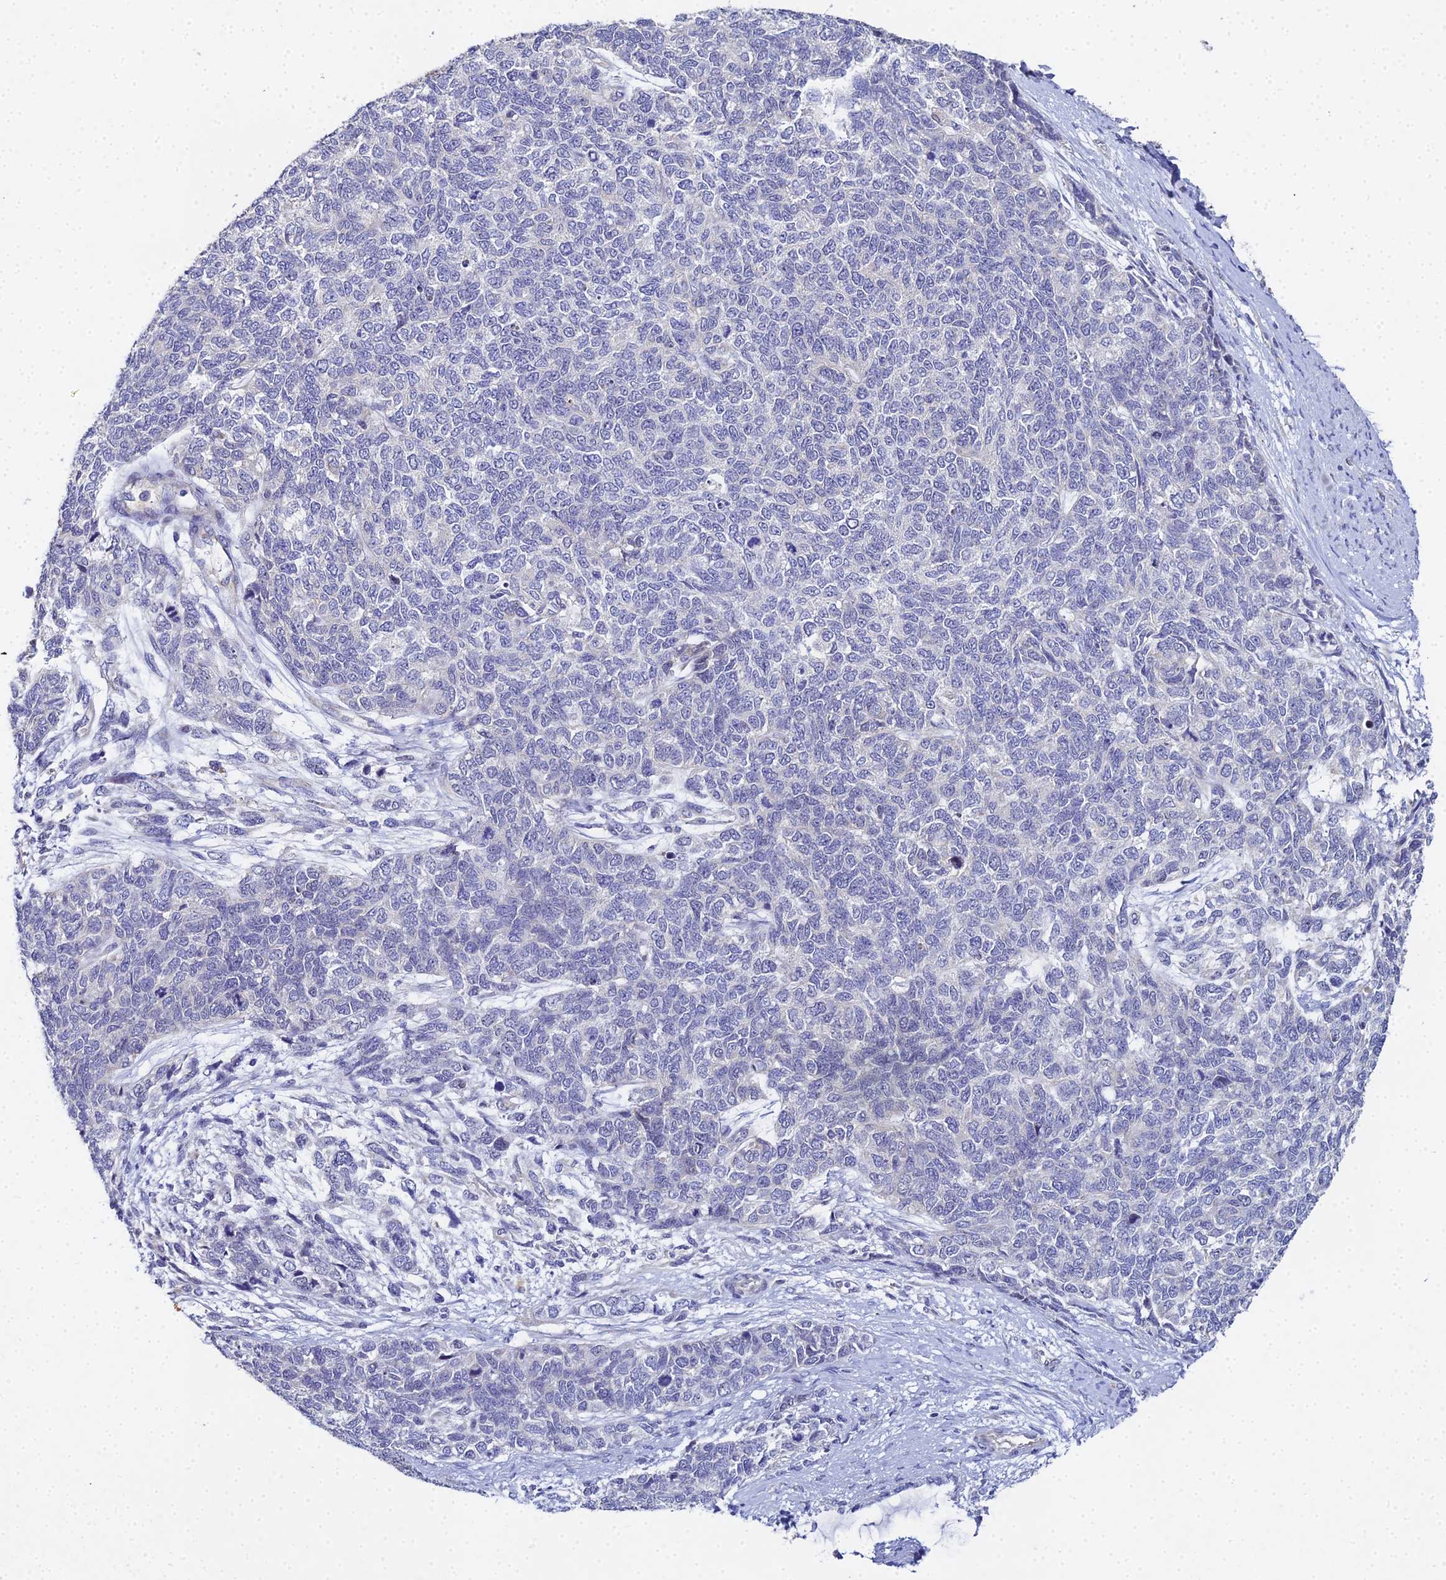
{"staining": {"intensity": "negative", "quantity": "none", "location": "none"}, "tissue": "cervical cancer", "cell_type": "Tumor cells", "image_type": "cancer", "snomed": [{"axis": "morphology", "description": "Squamous cell carcinoma, NOS"}, {"axis": "topography", "description": "Cervix"}], "caption": "The photomicrograph displays no staining of tumor cells in cervical cancer.", "gene": "ENSG00000268674", "patient": {"sex": "female", "age": 63}}